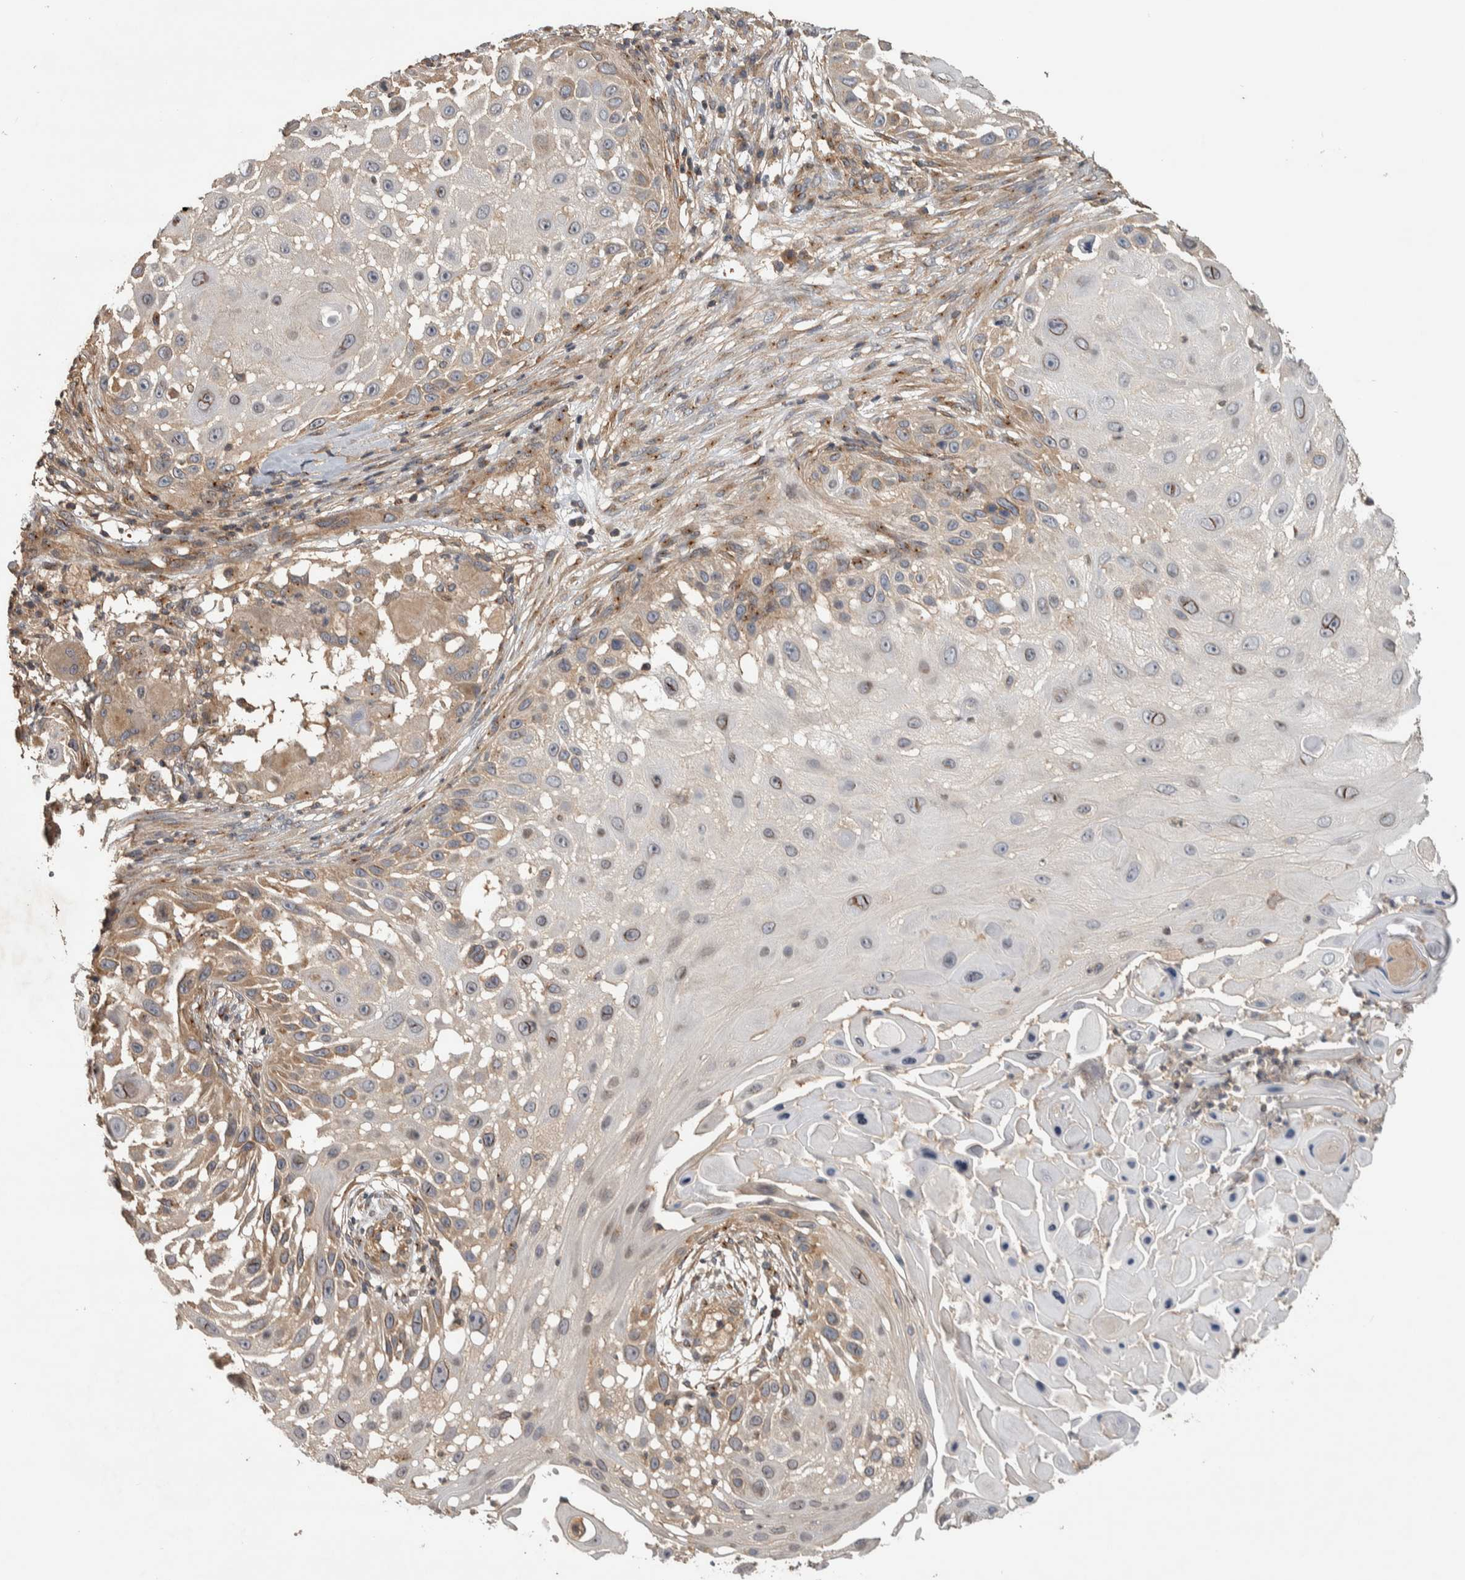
{"staining": {"intensity": "moderate", "quantity": "<25%", "location": "cytoplasmic/membranous"}, "tissue": "skin cancer", "cell_type": "Tumor cells", "image_type": "cancer", "snomed": [{"axis": "morphology", "description": "Squamous cell carcinoma, NOS"}, {"axis": "topography", "description": "Skin"}], "caption": "Immunohistochemical staining of skin squamous cell carcinoma exhibits low levels of moderate cytoplasmic/membranous positivity in about <25% of tumor cells. (brown staining indicates protein expression, while blue staining denotes nuclei).", "gene": "IFRD1", "patient": {"sex": "female", "age": 44}}